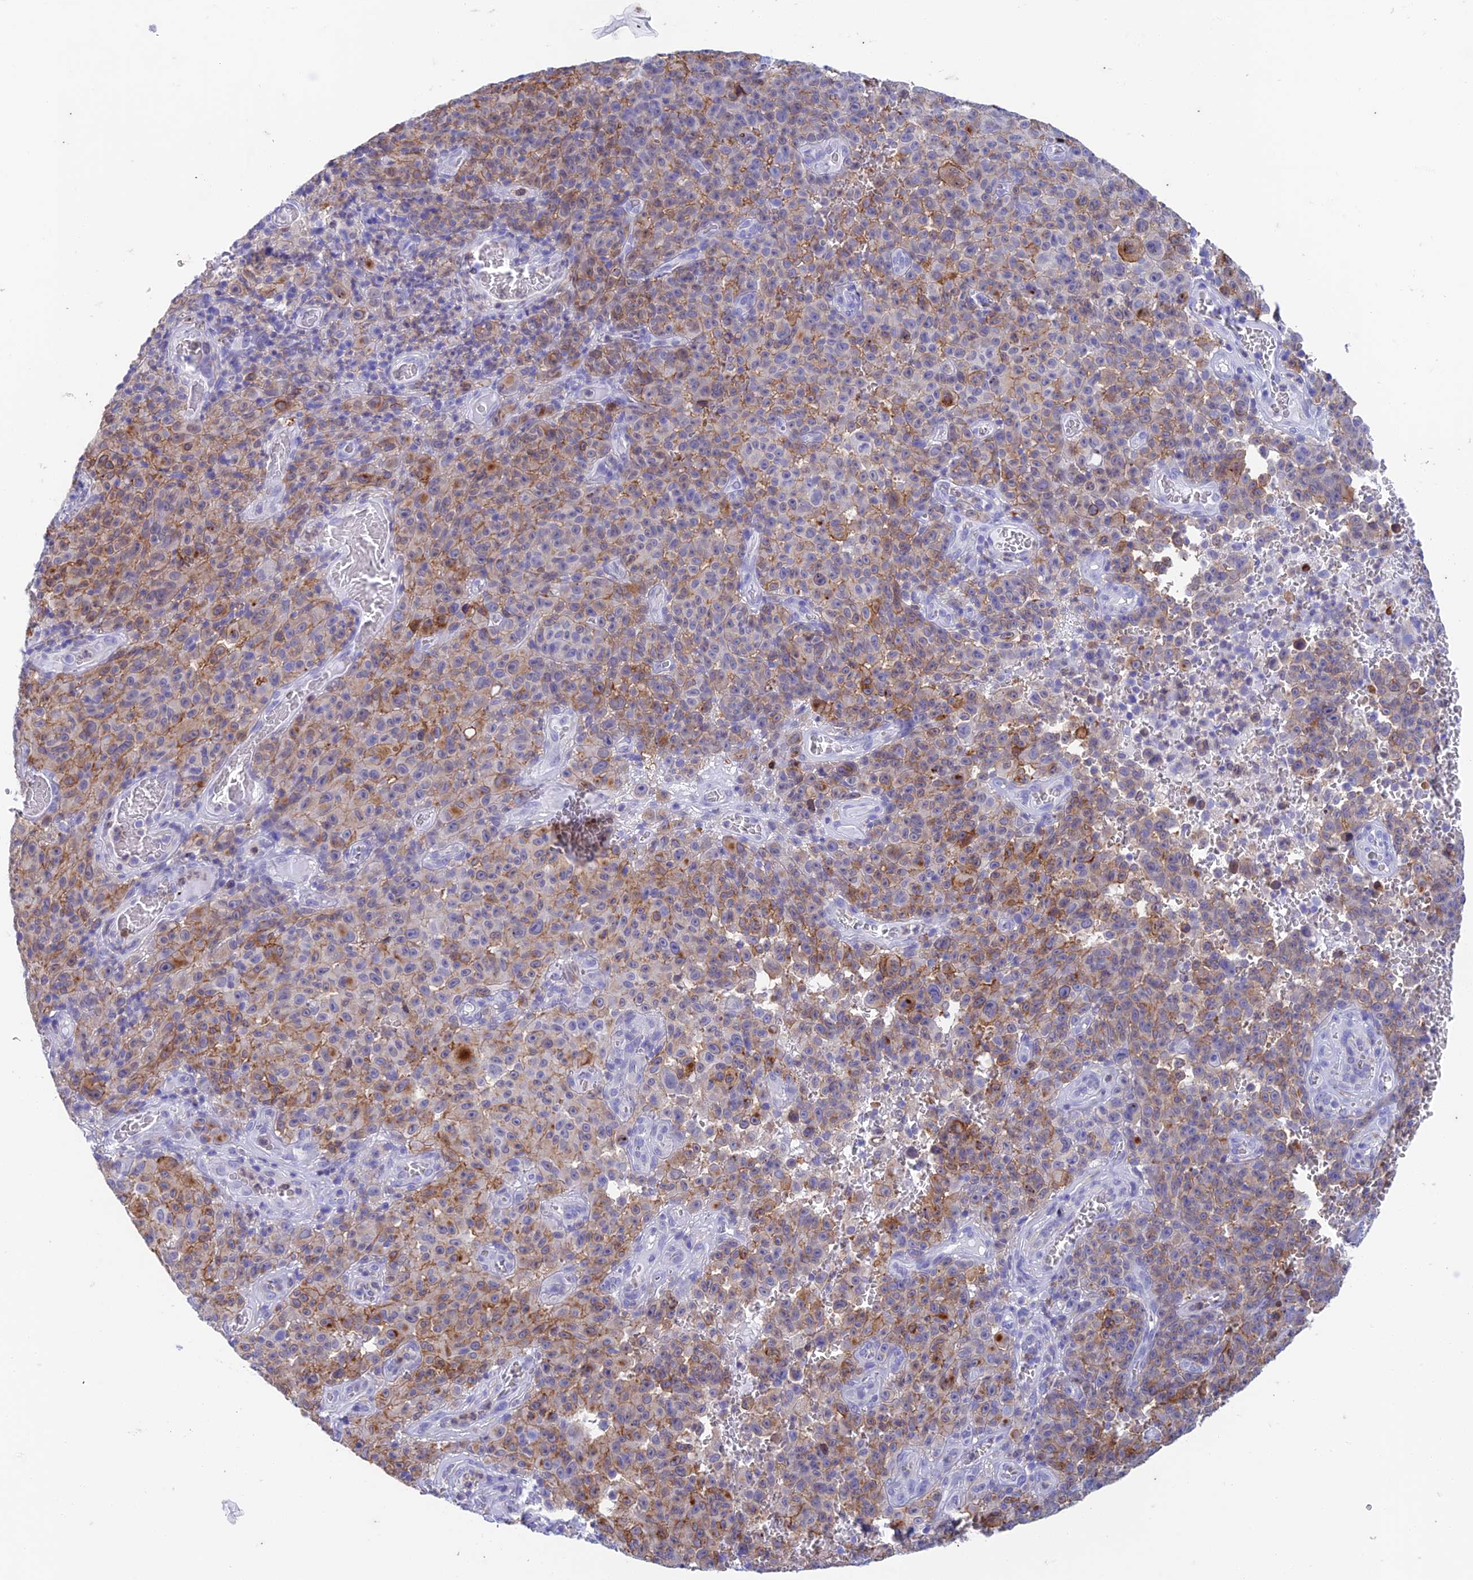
{"staining": {"intensity": "moderate", "quantity": "<25%", "location": "cytoplasmic/membranous"}, "tissue": "melanoma", "cell_type": "Tumor cells", "image_type": "cancer", "snomed": [{"axis": "morphology", "description": "Malignant melanoma, NOS"}, {"axis": "topography", "description": "Skin"}], "caption": "Immunohistochemical staining of malignant melanoma demonstrates moderate cytoplasmic/membranous protein staining in about <25% of tumor cells.", "gene": "FGF7", "patient": {"sex": "female", "age": 82}}